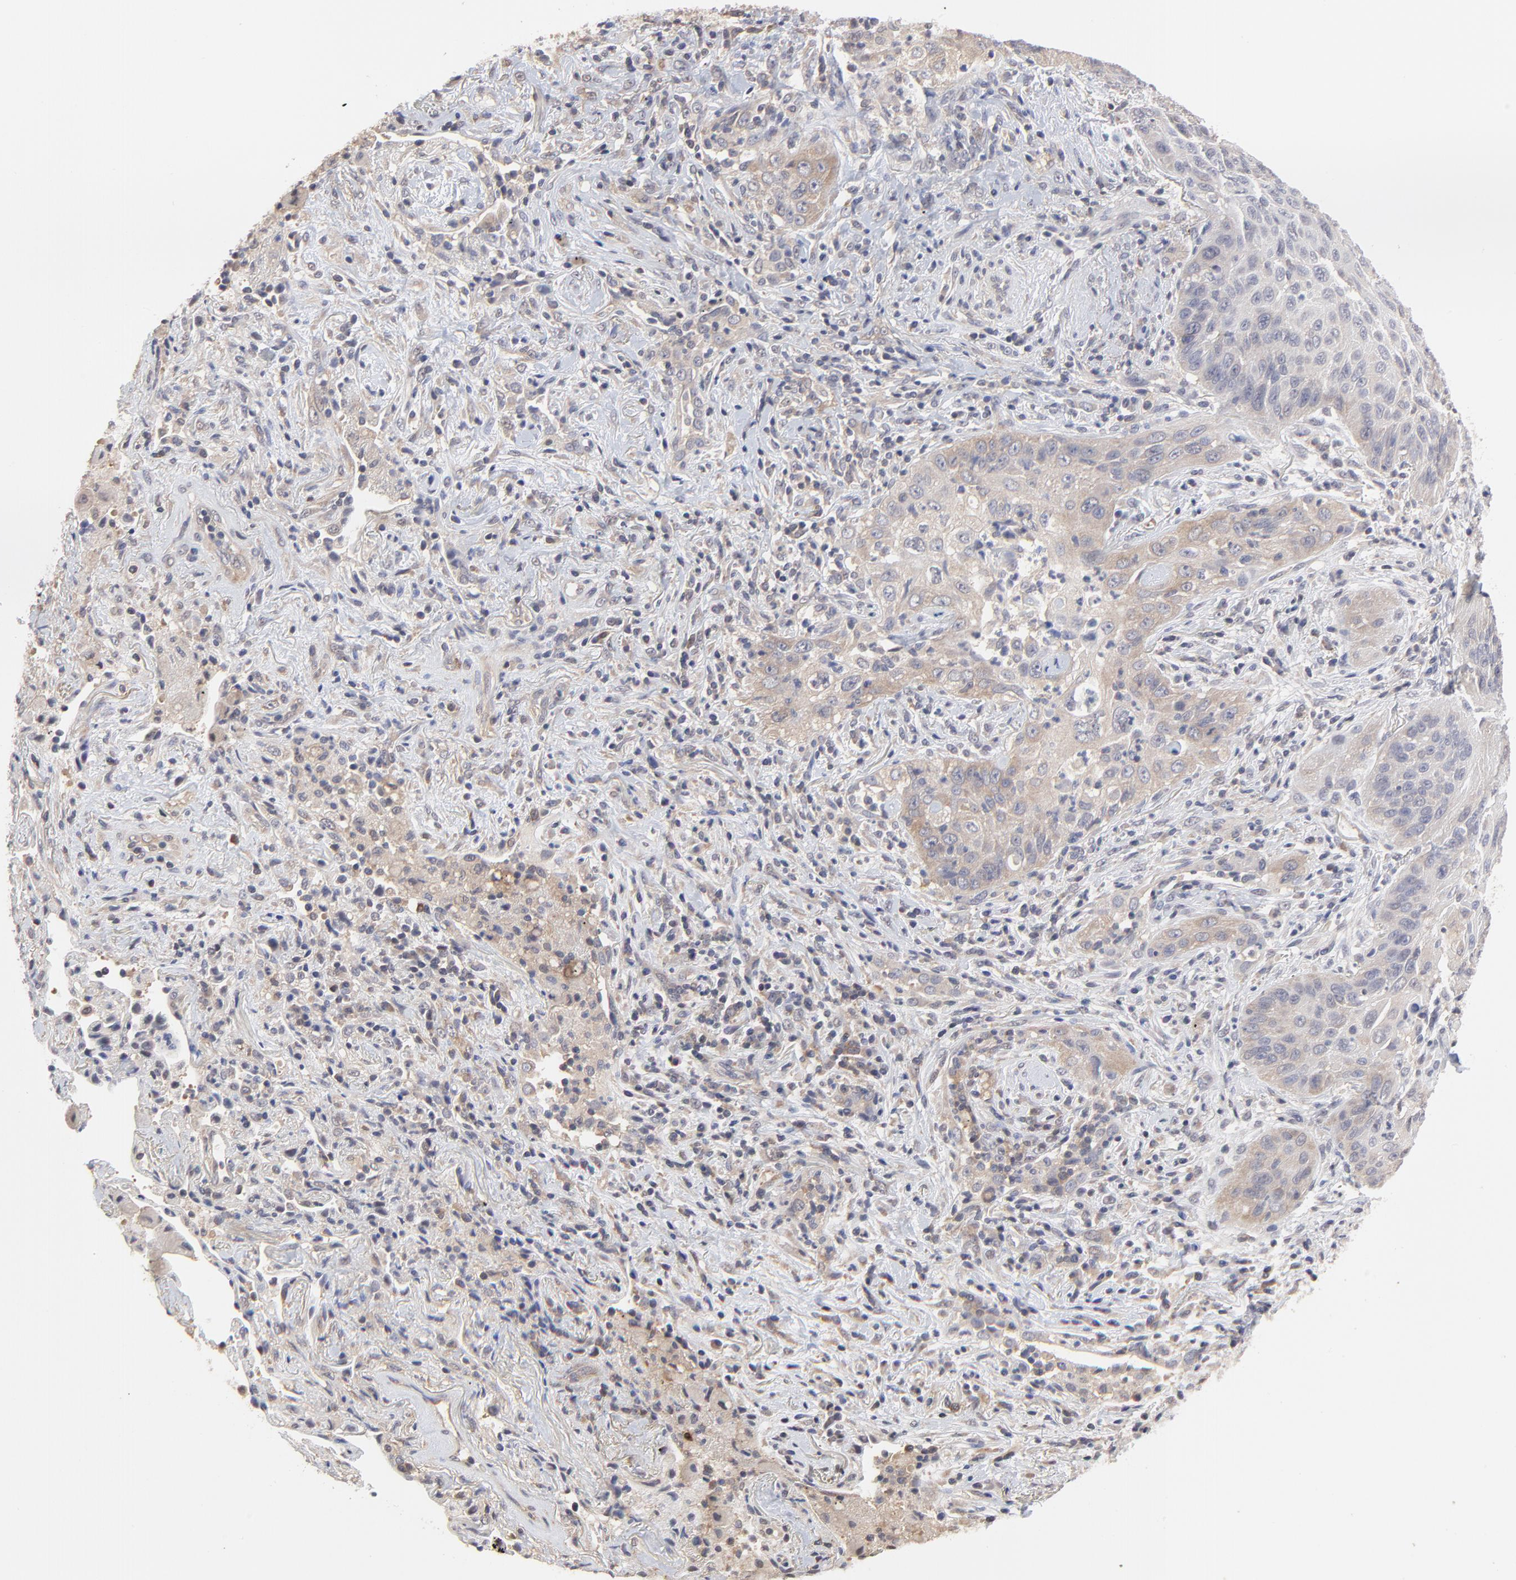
{"staining": {"intensity": "weak", "quantity": "25%-75%", "location": "cytoplasmic/membranous"}, "tissue": "lung cancer", "cell_type": "Tumor cells", "image_type": "cancer", "snomed": [{"axis": "morphology", "description": "Squamous cell carcinoma, NOS"}, {"axis": "topography", "description": "Lung"}], "caption": "Lung cancer tissue displays weak cytoplasmic/membranous expression in approximately 25%-75% of tumor cells, visualized by immunohistochemistry.", "gene": "CCT2", "patient": {"sex": "female", "age": 67}}